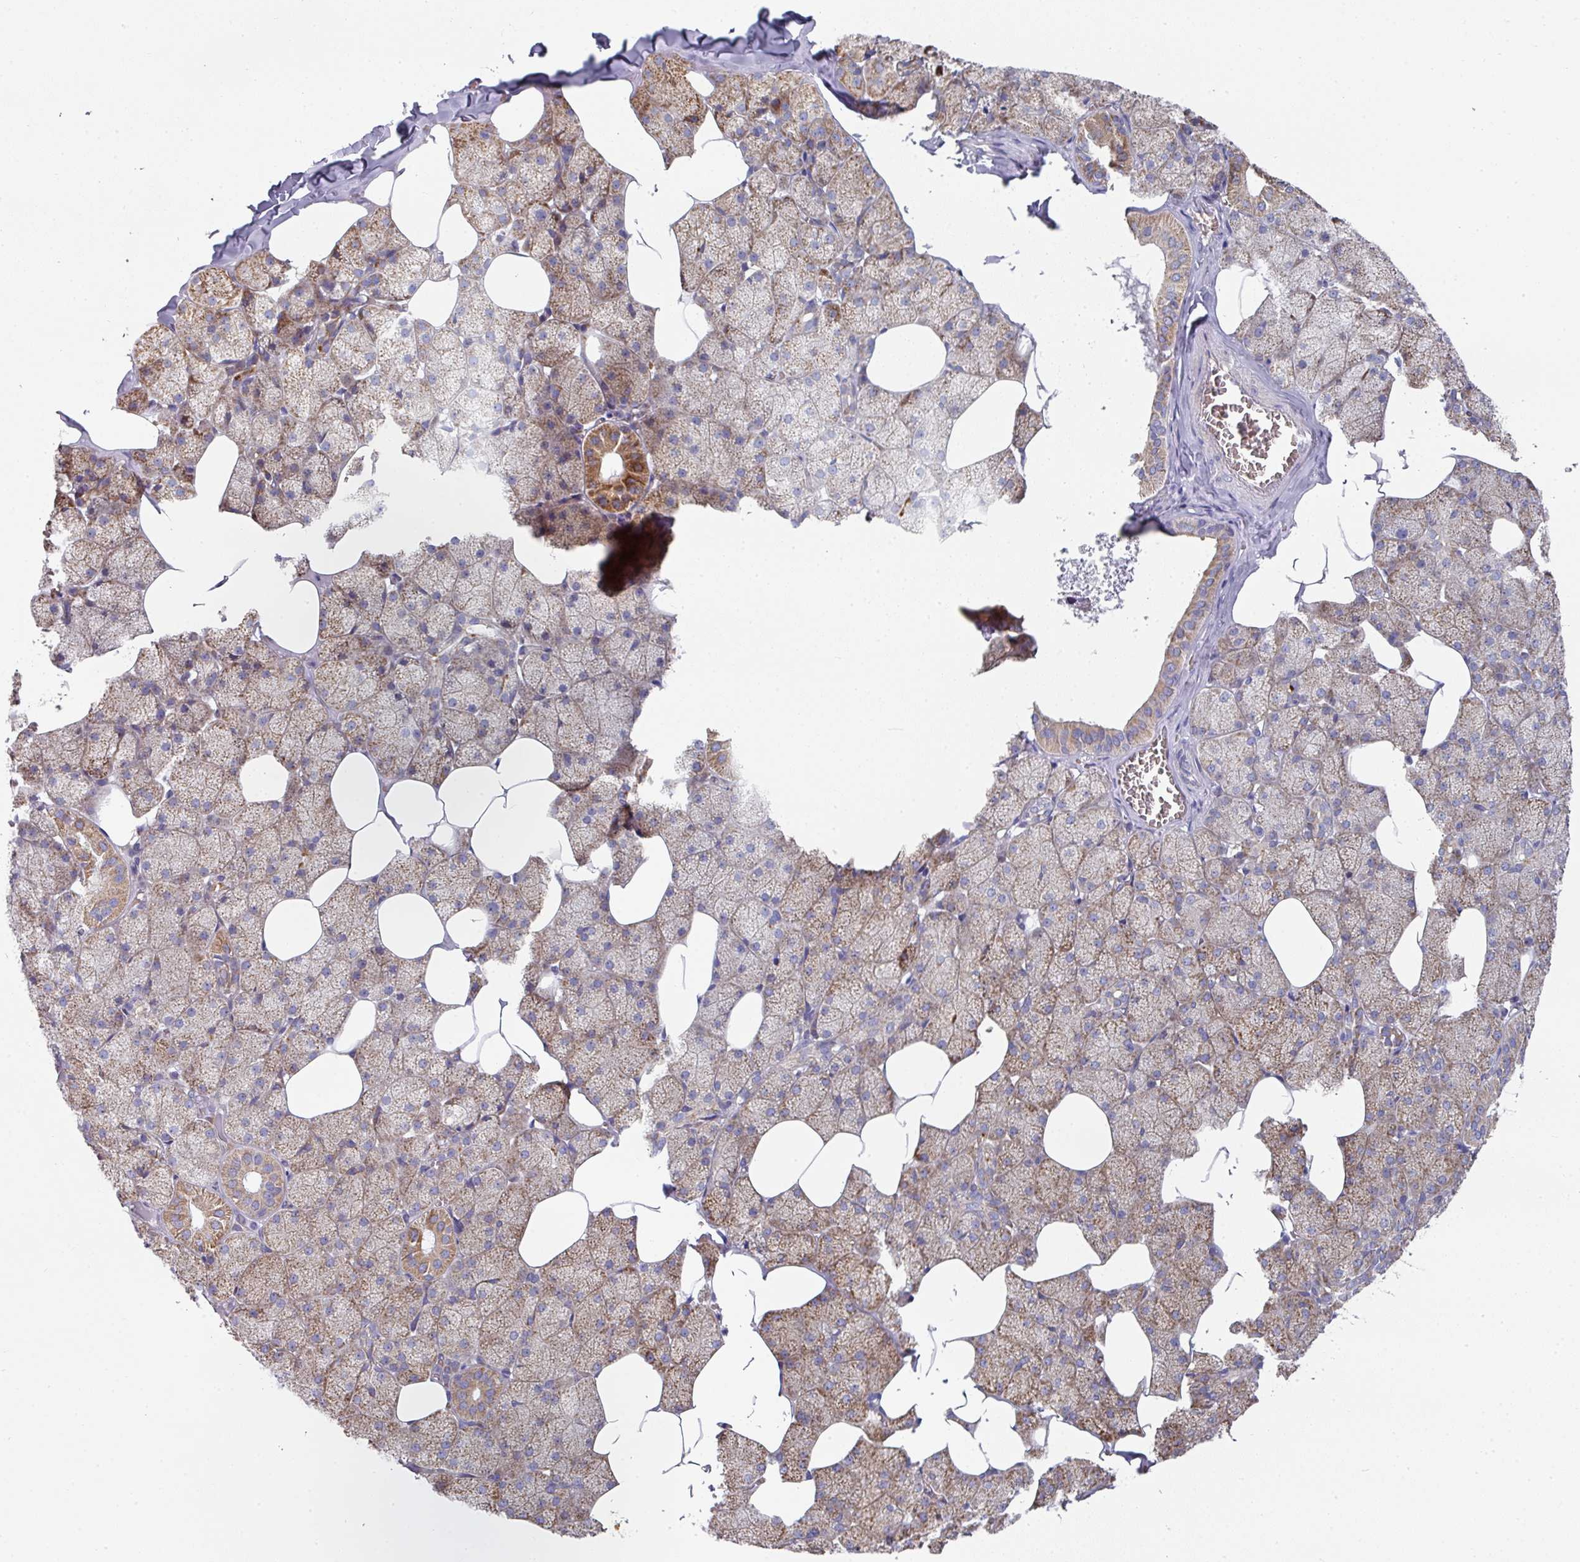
{"staining": {"intensity": "moderate", "quantity": "25%-75%", "location": "cytoplasmic/membranous"}, "tissue": "salivary gland", "cell_type": "Glandular cells", "image_type": "normal", "snomed": [{"axis": "morphology", "description": "Normal tissue, NOS"}, {"axis": "topography", "description": "Salivary gland"}, {"axis": "topography", "description": "Peripheral nerve tissue"}], "caption": "Moderate cytoplasmic/membranous expression for a protein is identified in about 25%-75% of glandular cells of benign salivary gland using immunohistochemistry.", "gene": "PYROXD2", "patient": {"sex": "male", "age": 38}}